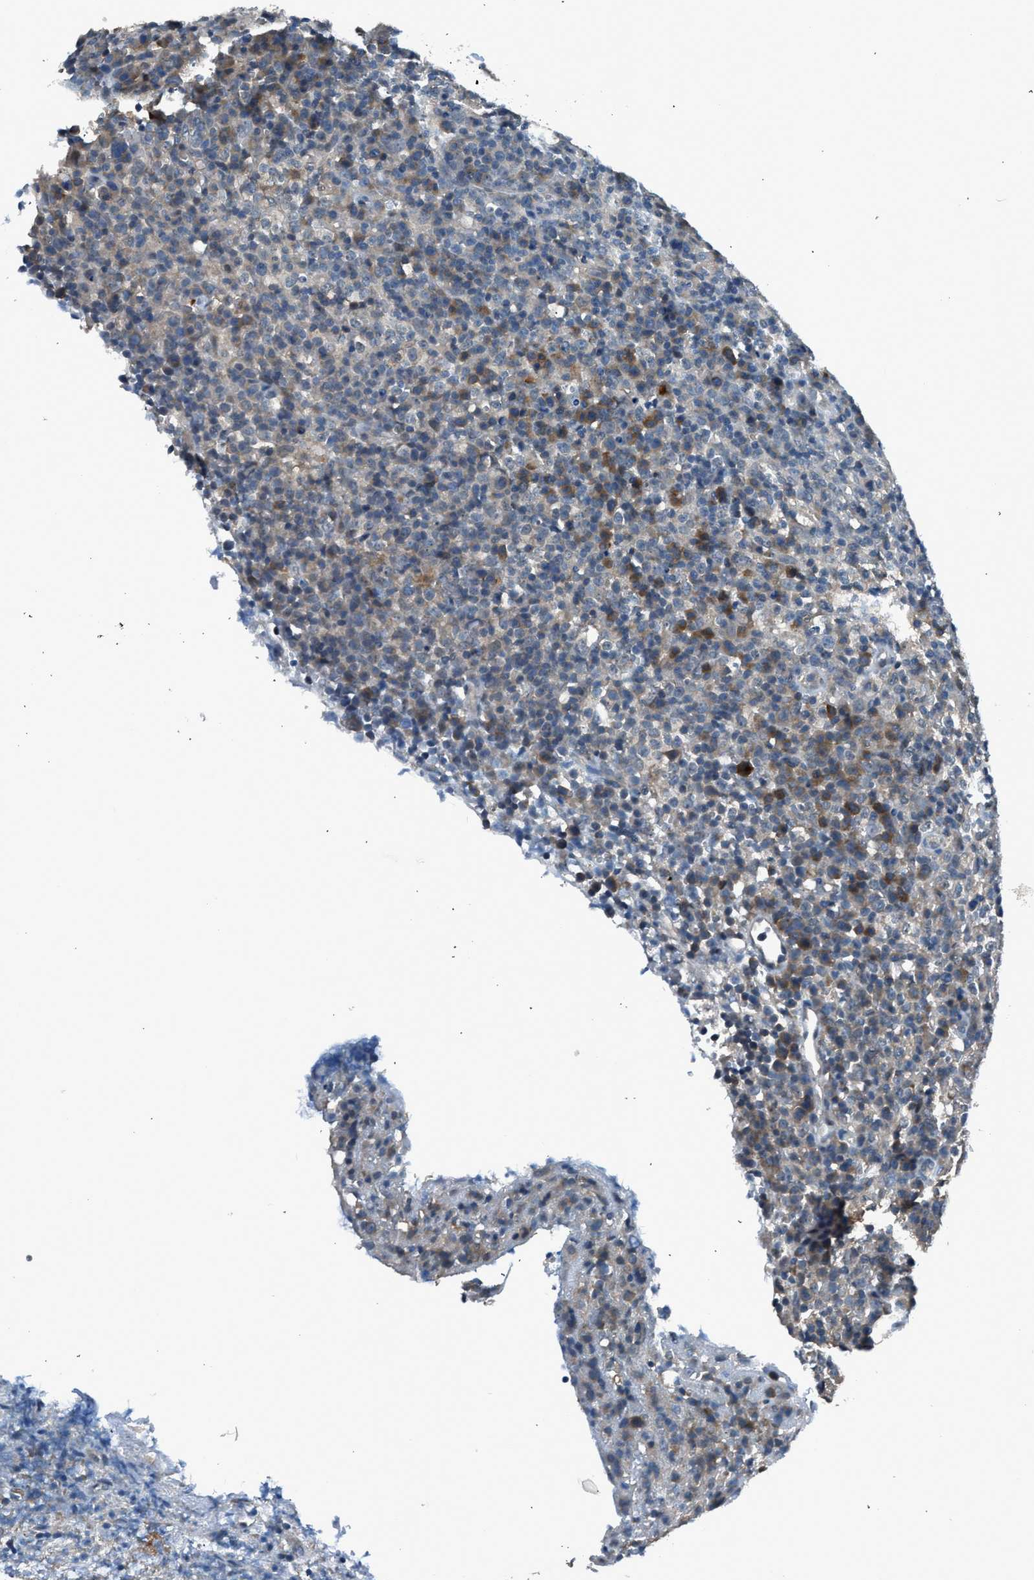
{"staining": {"intensity": "negative", "quantity": "none", "location": "none"}, "tissue": "lymphoma", "cell_type": "Tumor cells", "image_type": "cancer", "snomed": [{"axis": "morphology", "description": "Malignant lymphoma, non-Hodgkin's type, High grade"}, {"axis": "topography", "description": "Lymph node"}], "caption": "The histopathology image shows no staining of tumor cells in high-grade malignant lymphoma, non-Hodgkin's type.", "gene": "LMLN", "patient": {"sex": "female", "age": 76}}